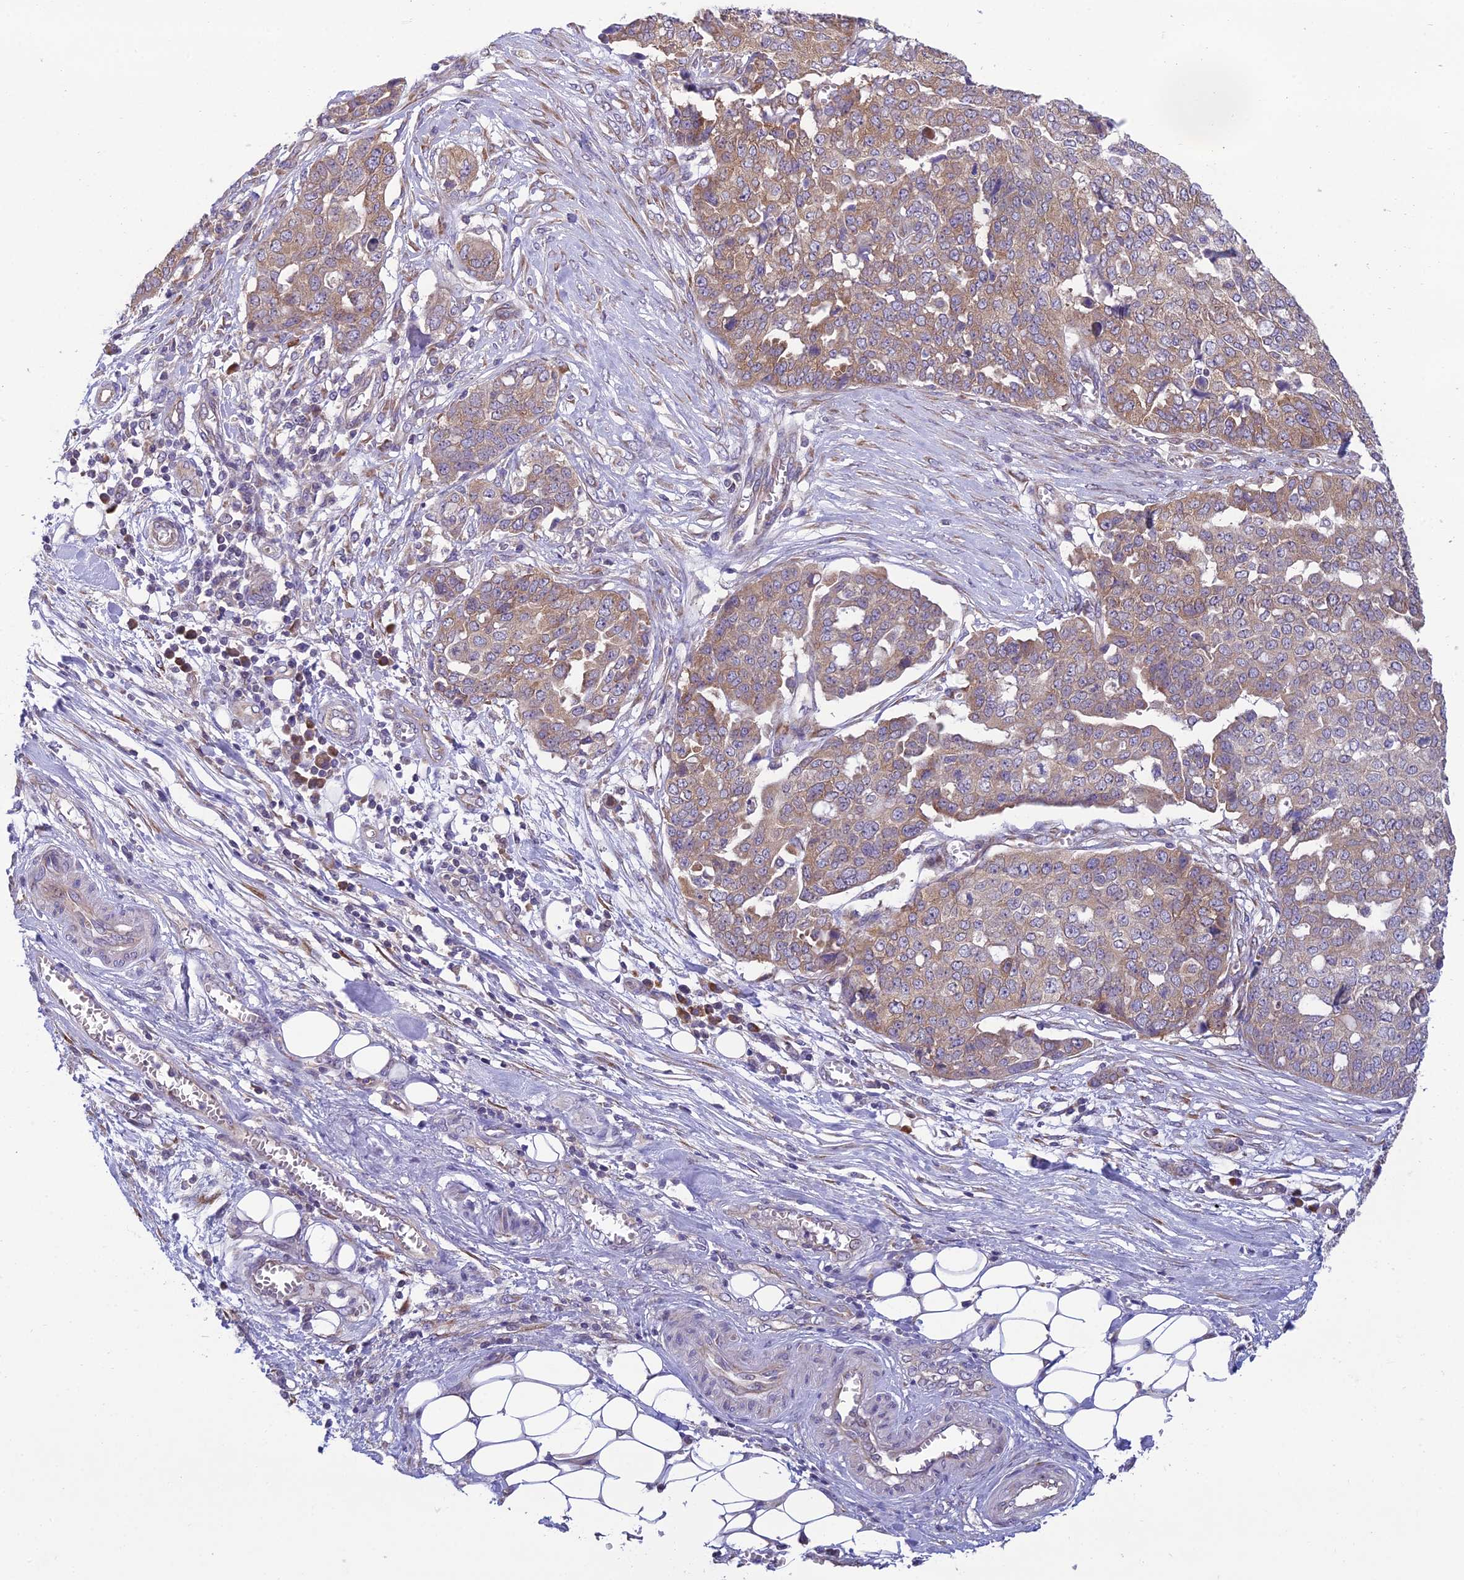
{"staining": {"intensity": "weak", "quantity": ">75%", "location": "cytoplasmic/membranous"}, "tissue": "ovarian cancer", "cell_type": "Tumor cells", "image_type": "cancer", "snomed": [{"axis": "morphology", "description": "Cystadenocarcinoma, serous, NOS"}, {"axis": "topography", "description": "Soft tissue"}, {"axis": "topography", "description": "Ovary"}], "caption": "Immunohistochemical staining of ovarian cancer (serous cystadenocarcinoma) exhibits low levels of weak cytoplasmic/membranous protein expression in about >75% of tumor cells. (Brightfield microscopy of DAB IHC at high magnification).", "gene": "CLCN7", "patient": {"sex": "female", "age": 57}}